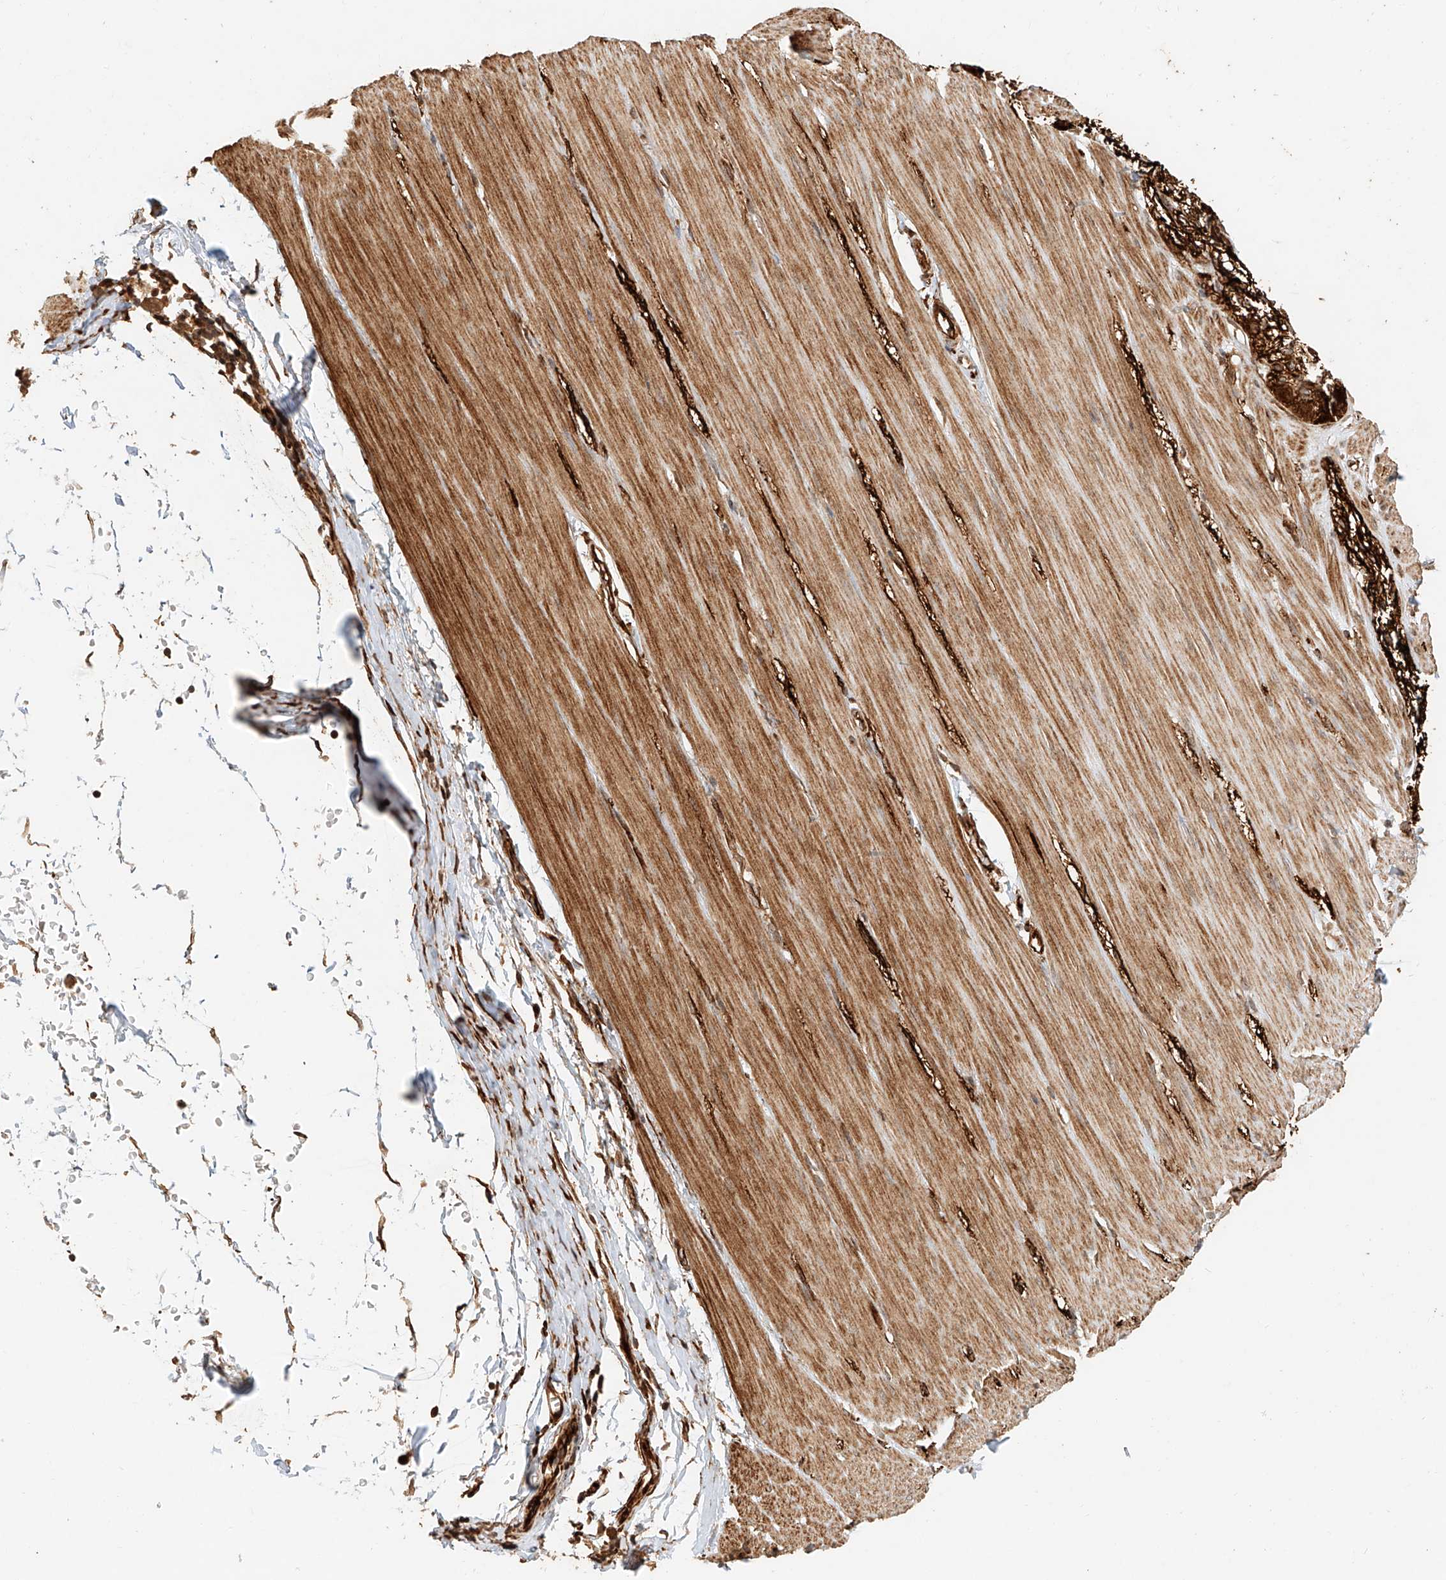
{"staining": {"intensity": "moderate", "quantity": ">75%", "location": "cytoplasmic/membranous"}, "tissue": "smooth muscle", "cell_type": "Smooth muscle cells", "image_type": "normal", "snomed": [{"axis": "morphology", "description": "Normal tissue, NOS"}, {"axis": "morphology", "description": "Adenocarcinoma, NOS"}, {"axis": "topography", "description": "Colon"}, {"axis": "topography", "description": "Peripheral nerve tissue"}], "caption": "Approximately >75% of smooth muscle cells in unremarkable smooth muscle reveal moderate cytoplasmic/membranous protein positivity as visualized by brown immunohistochemical staining.", "gene": "NAP1L1", "patient": {"sex": "male", "age": 14}}